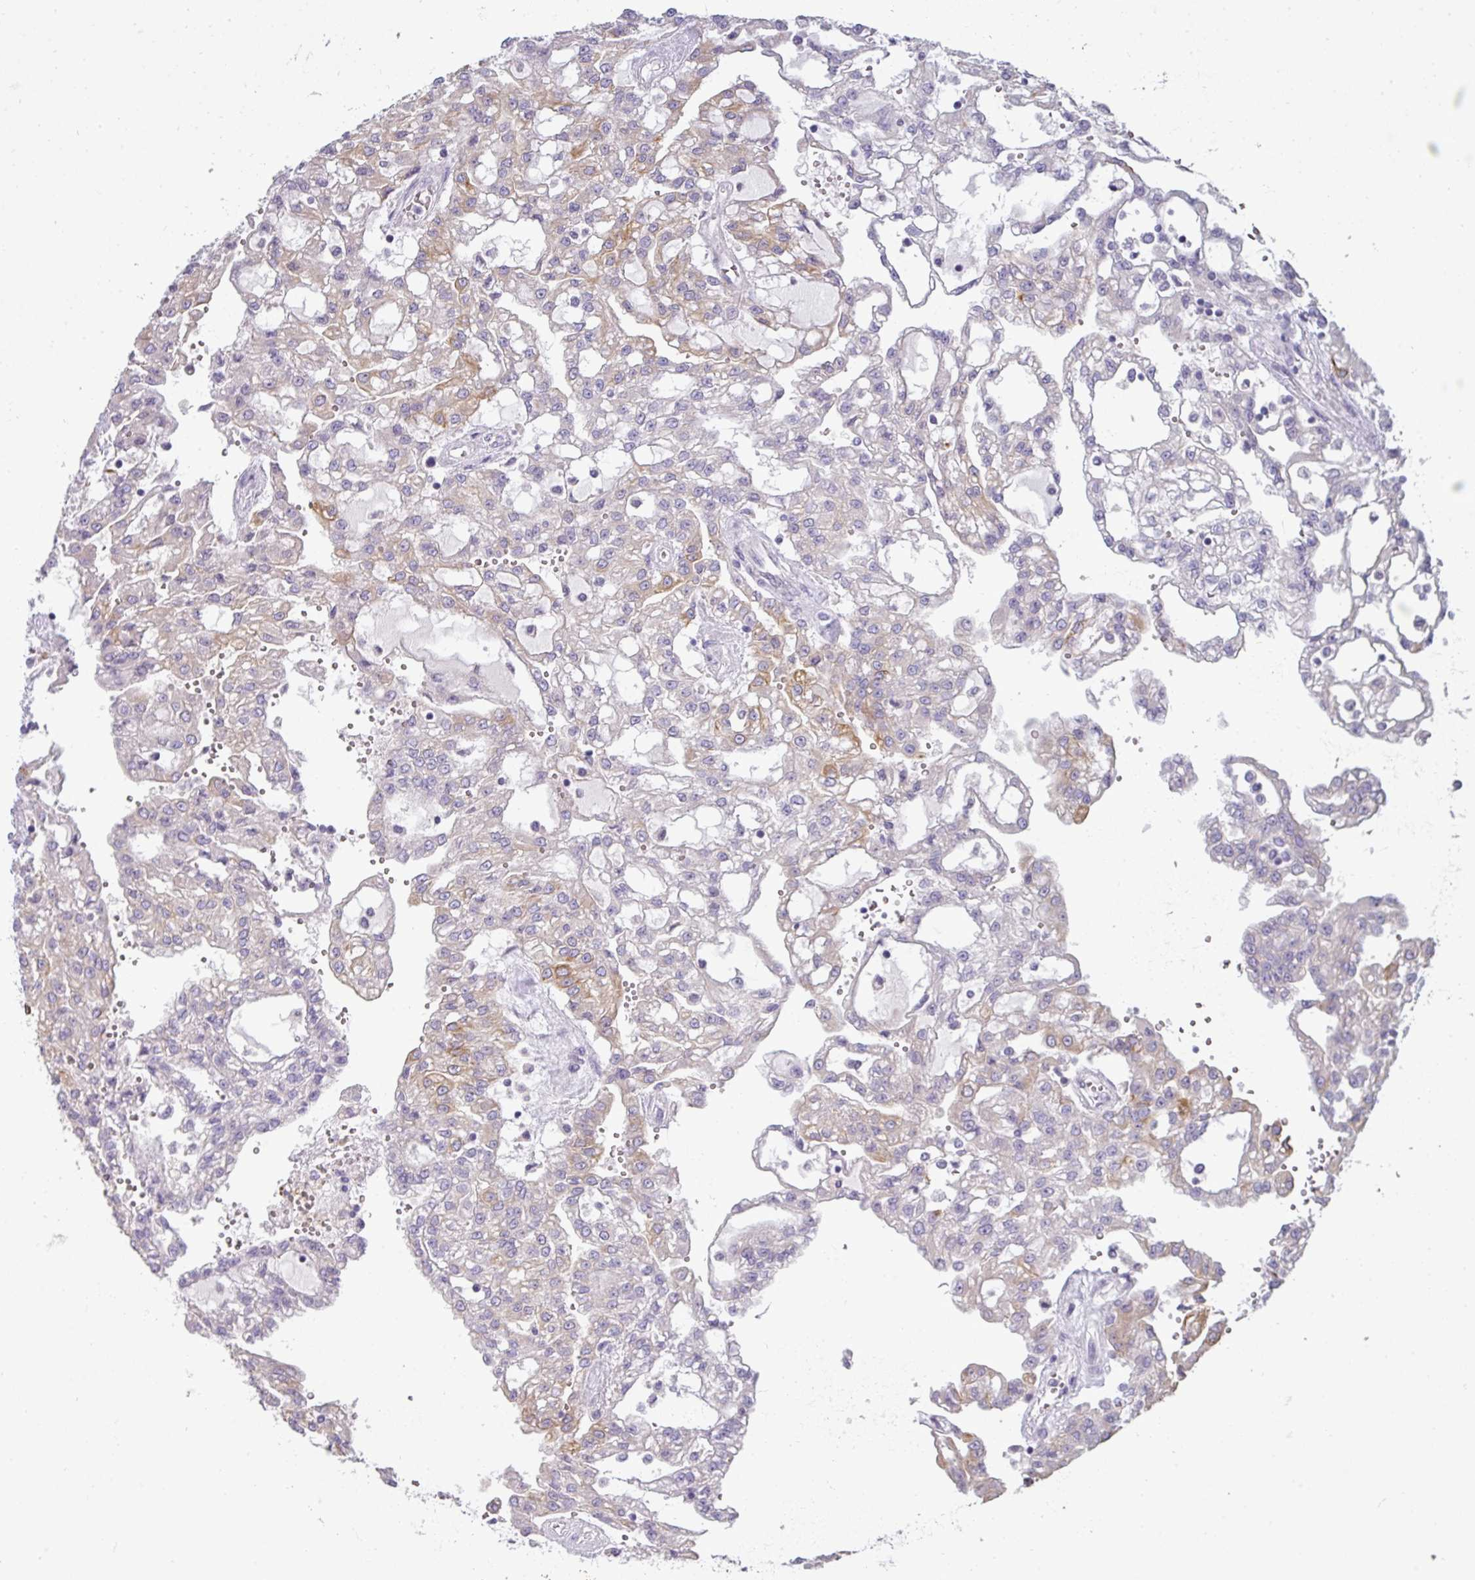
{"staining": {"intensity": "moderate", "quantity": "<25%", "location": "cytoplasmic/membranous"}, "tissue": "renal cancer", "cell_type": "Tumor cells", "image_type": "cancer", "snomed": [{"axis": "morphology", "description": "Adenocarcinoma, NOS"}, {"axis": "topography", "description": "Kidney"}], "caption": "The photomicrograph exhibits staining of renal cancer (adenocarcinoma), revealing moderate cytoplasmic/membranous protein positivity (brown color) within tumor cells.", "gene": "ASXL3", "patient": {"sex": "male", "age": 63}}